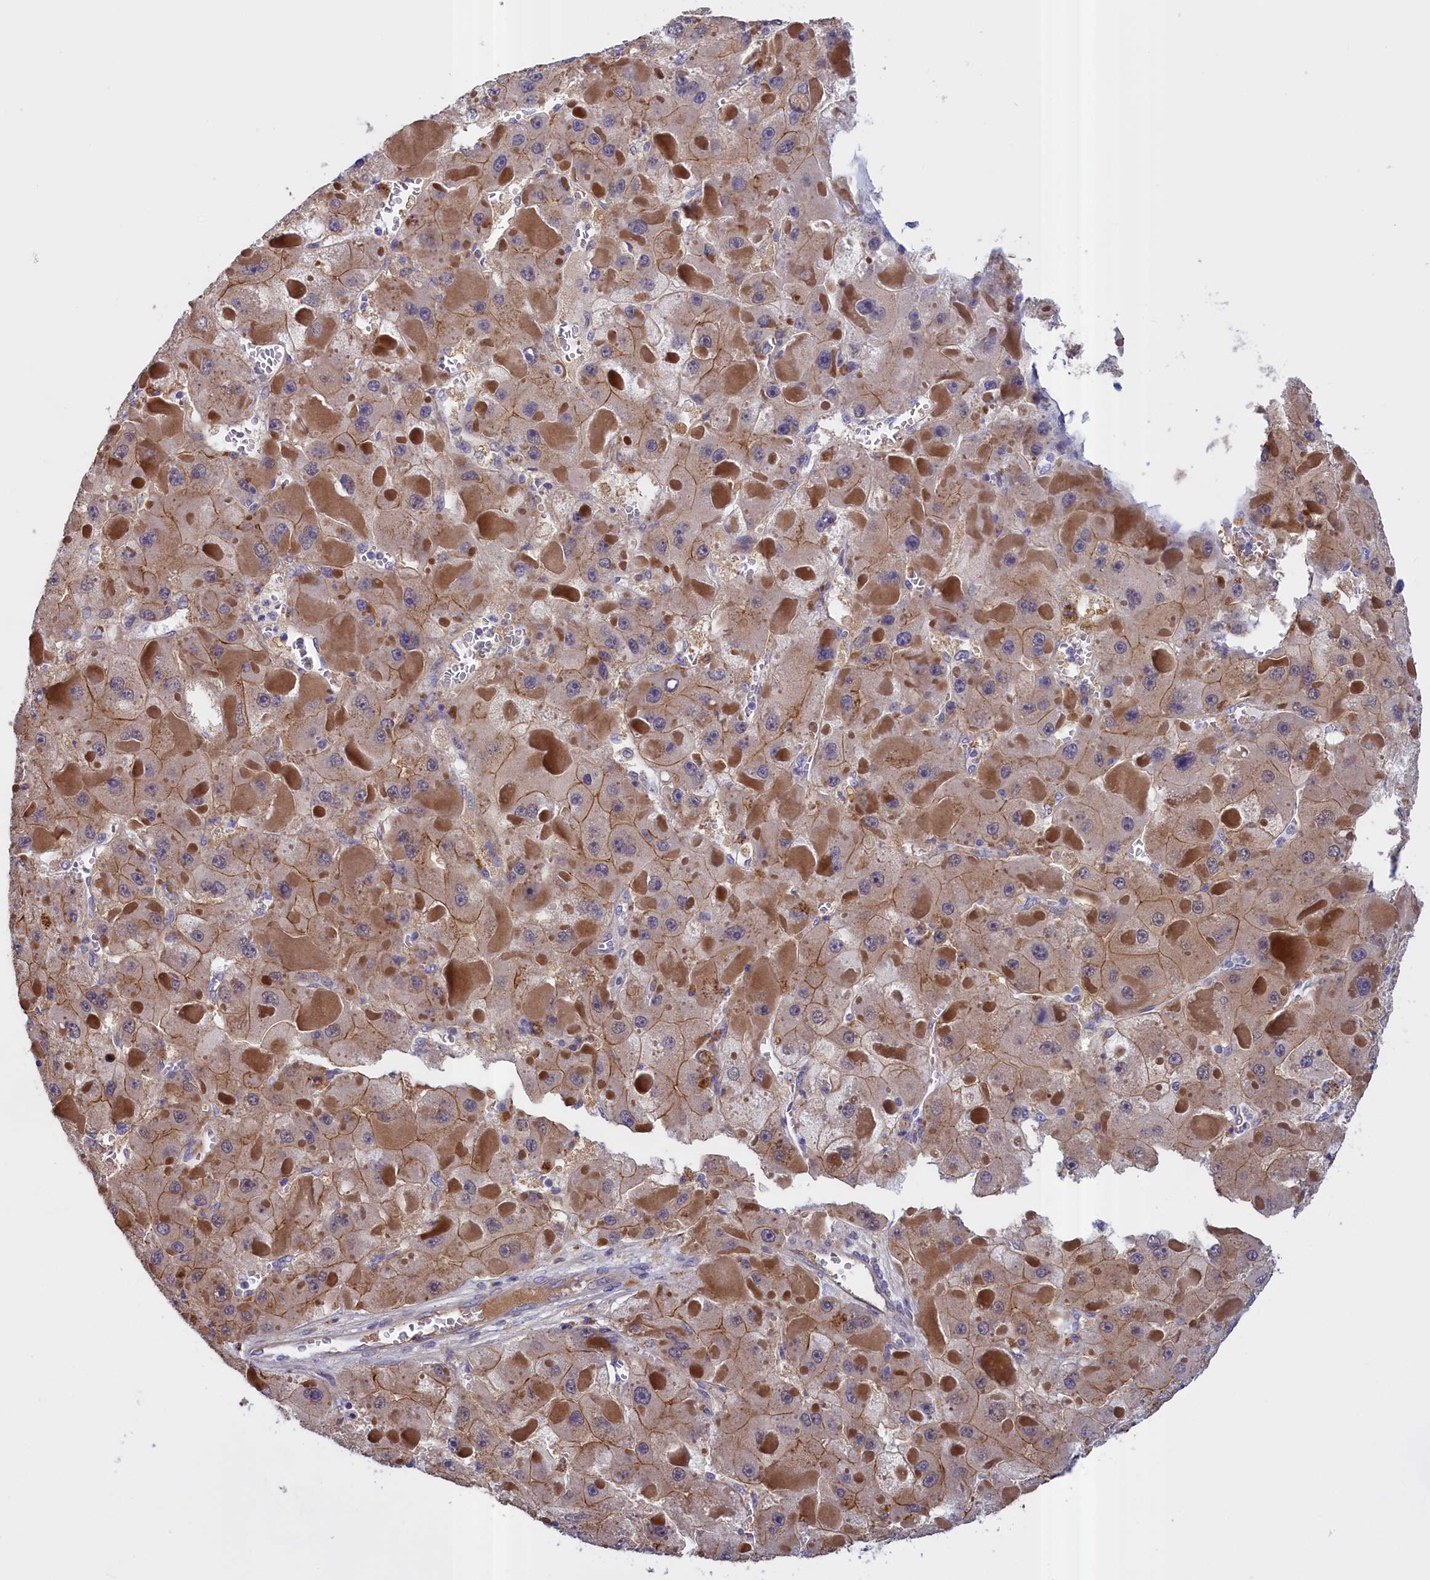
{"staining": {"intensity": "moderate", "quantity": "25%-75%", "location": "cytoplasmic/membranous"}, "tissue": "liver cancer", "cell_type": "Tumor cells", "image_type": "cancer", "snomed": [{"axis": "morphology", "description": "Carcinoma, Hepatocellular, NOS"}, {"axis": "topography", "description": "Liver"}], "caption": "High-power microscopy captured an IHC histopathology image of liver hepatocellular carcinoma, revealing moderate cytoplasmic/membranous expression in about 25%-75% of tumor cells.", "gene": "COL19A1", "patient": {"sex": "female", "age": 73}}